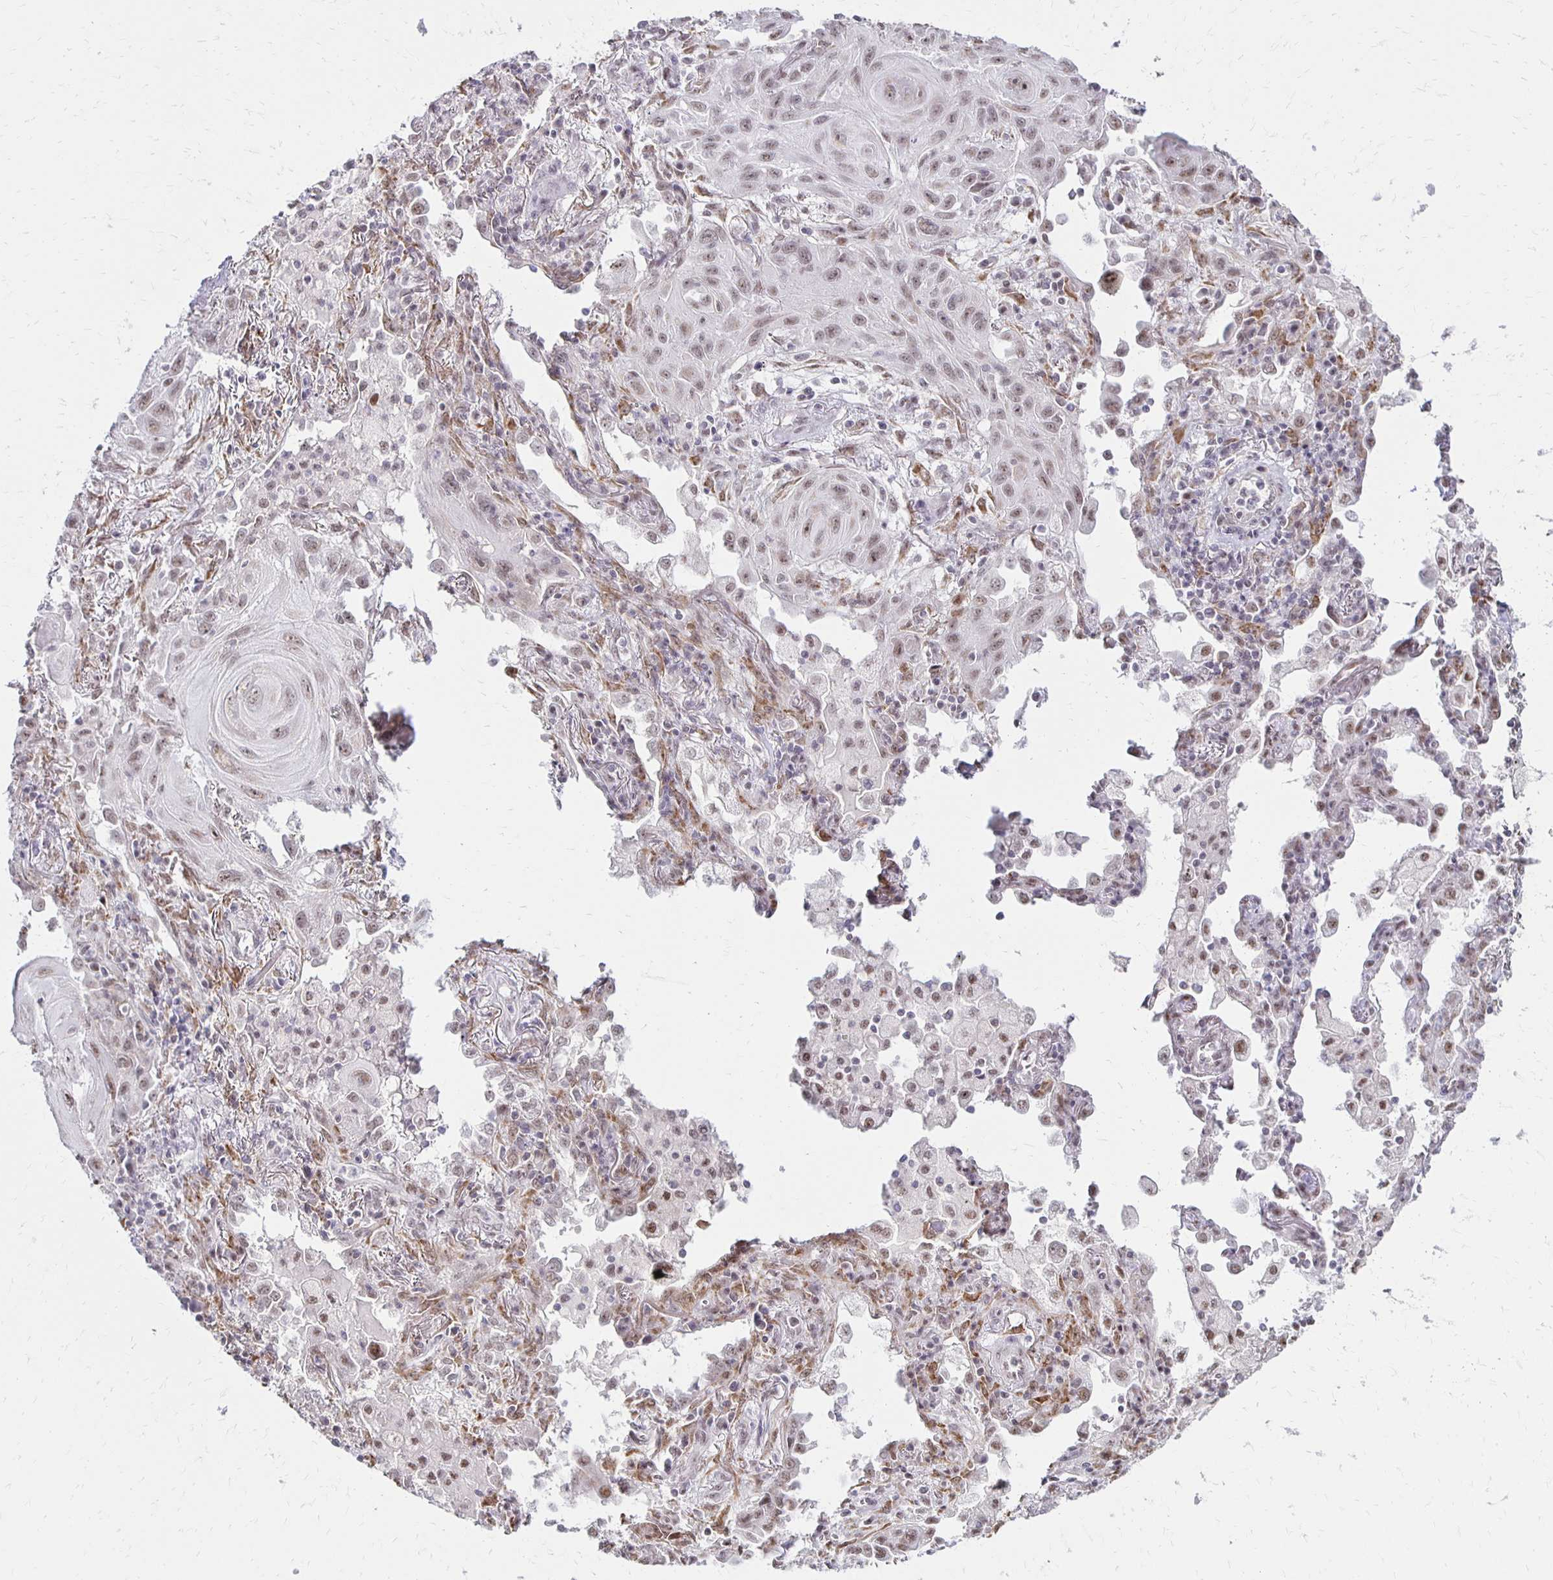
{"staining": {"intensity": "weak", "quantity": "25%-75%", "location": "nuclear"}, "tissue": "lung cancer", "cell_type": "Tumor cells", "image_type": "cancer", "snomed": [{"axis": "morphology", "description": "Squamous cell carcinoma, NOS"}, {"axis": "topography", "description": "Lung"}], "caption": "A histopathology image of human lung squamous cell carcinoma stained for a protein reveals weak nuclear brown staining in tumor cells.", "gene": "DAGLA", "patient": {"sex": "male", "age": 79}}